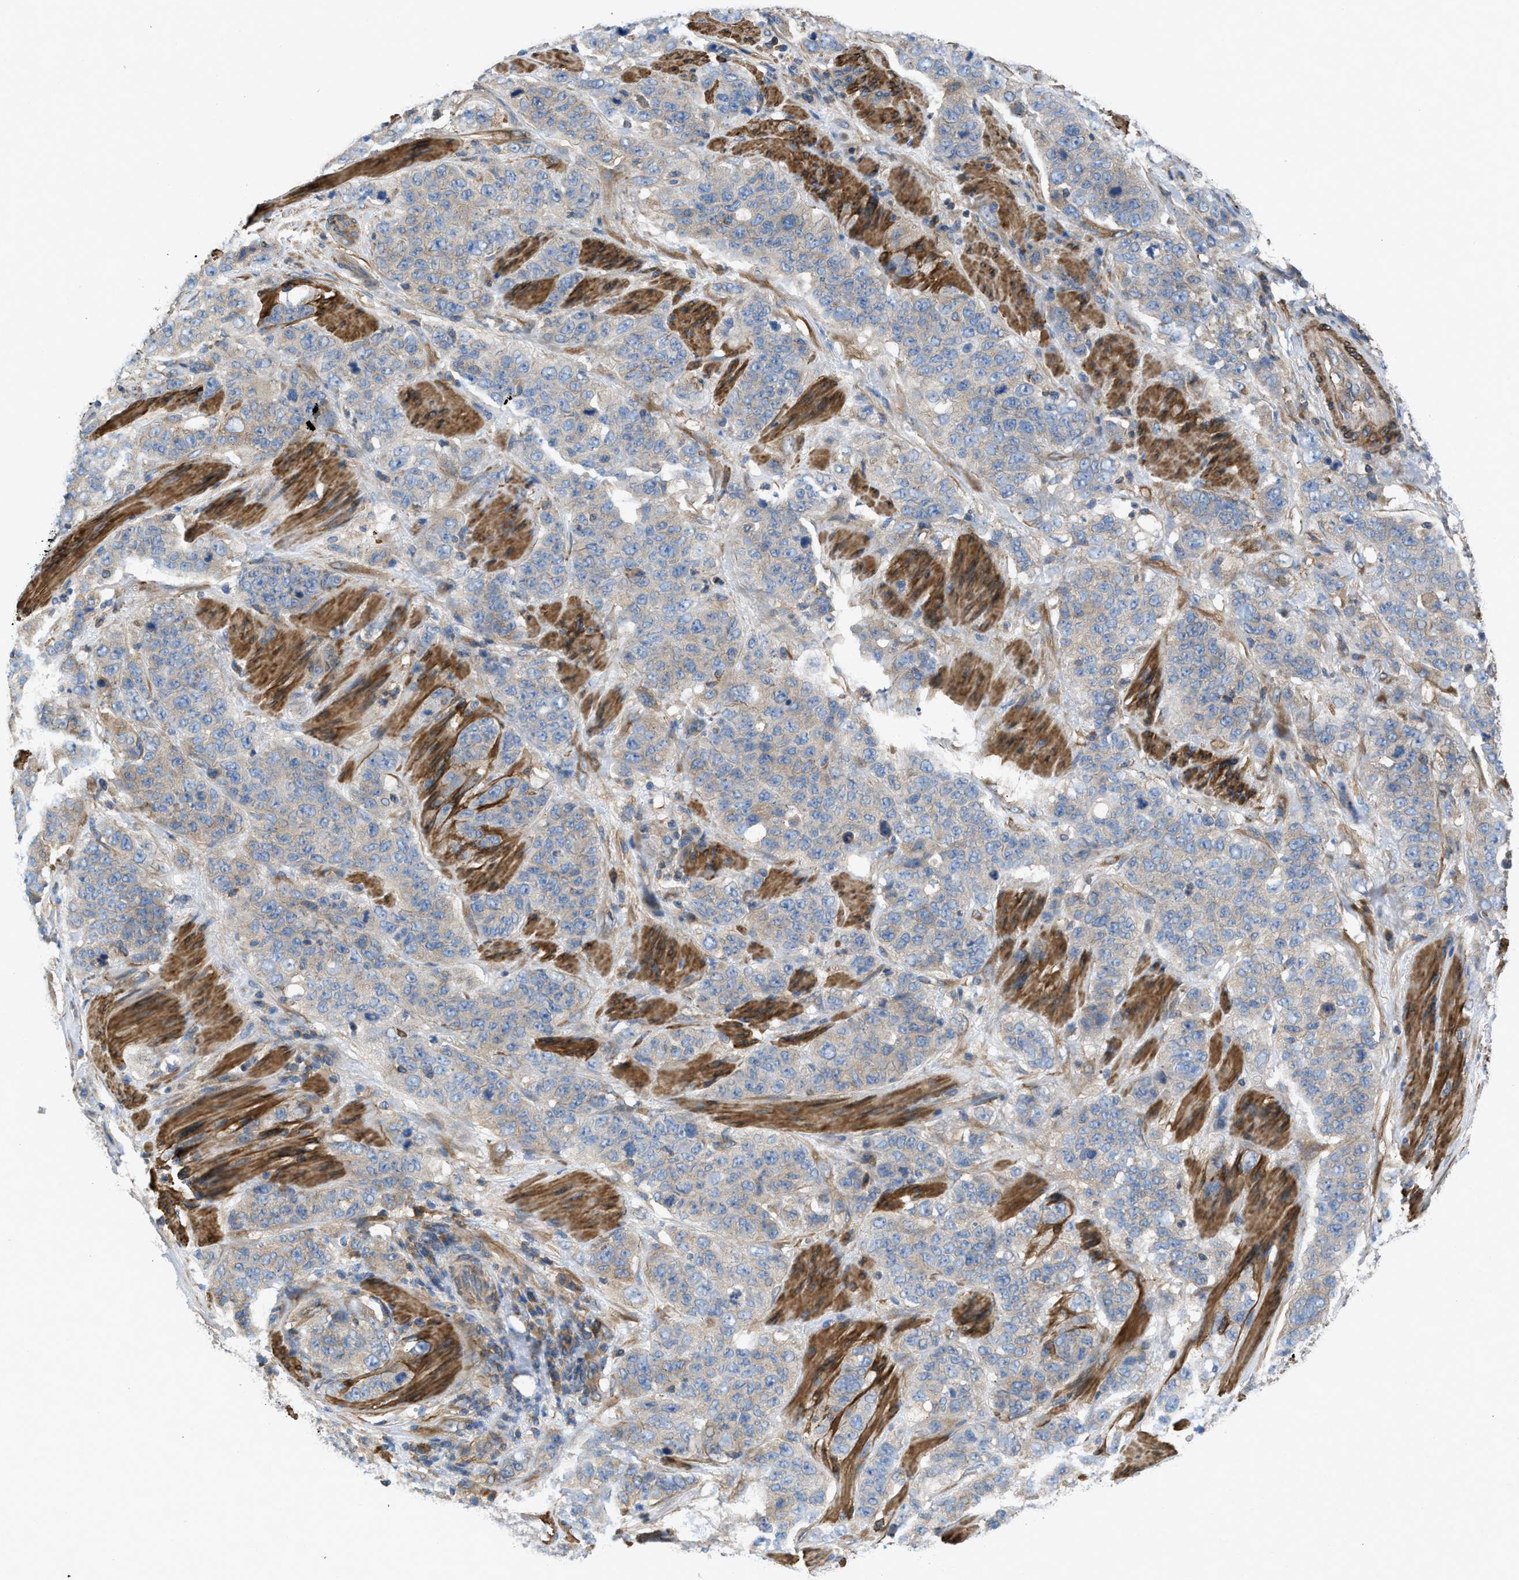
{"staining": {"intensity": "weak", "quantity": ">75%", "location": "cytoplasmic/membranous"}, "tissue": "stomach cancer", "cell_type": "Tumor cells", "image_type": "cancer", "snomed": [{"axis": "morphology", "description": "Adenocarcinoma, NOS"}, {"axis": "topography", "description": "Stomach"}], "caption": "Brown immunohistochemical staining in stomach adenocarcinoma exhibits weak cytoplasmic/membranous positivity in about >75% of tumor cells. (DAB IHC with brightfield microscopy, high magnification).", "gene": "CHKB", "patient": {"sex": "male", "age": 48}}